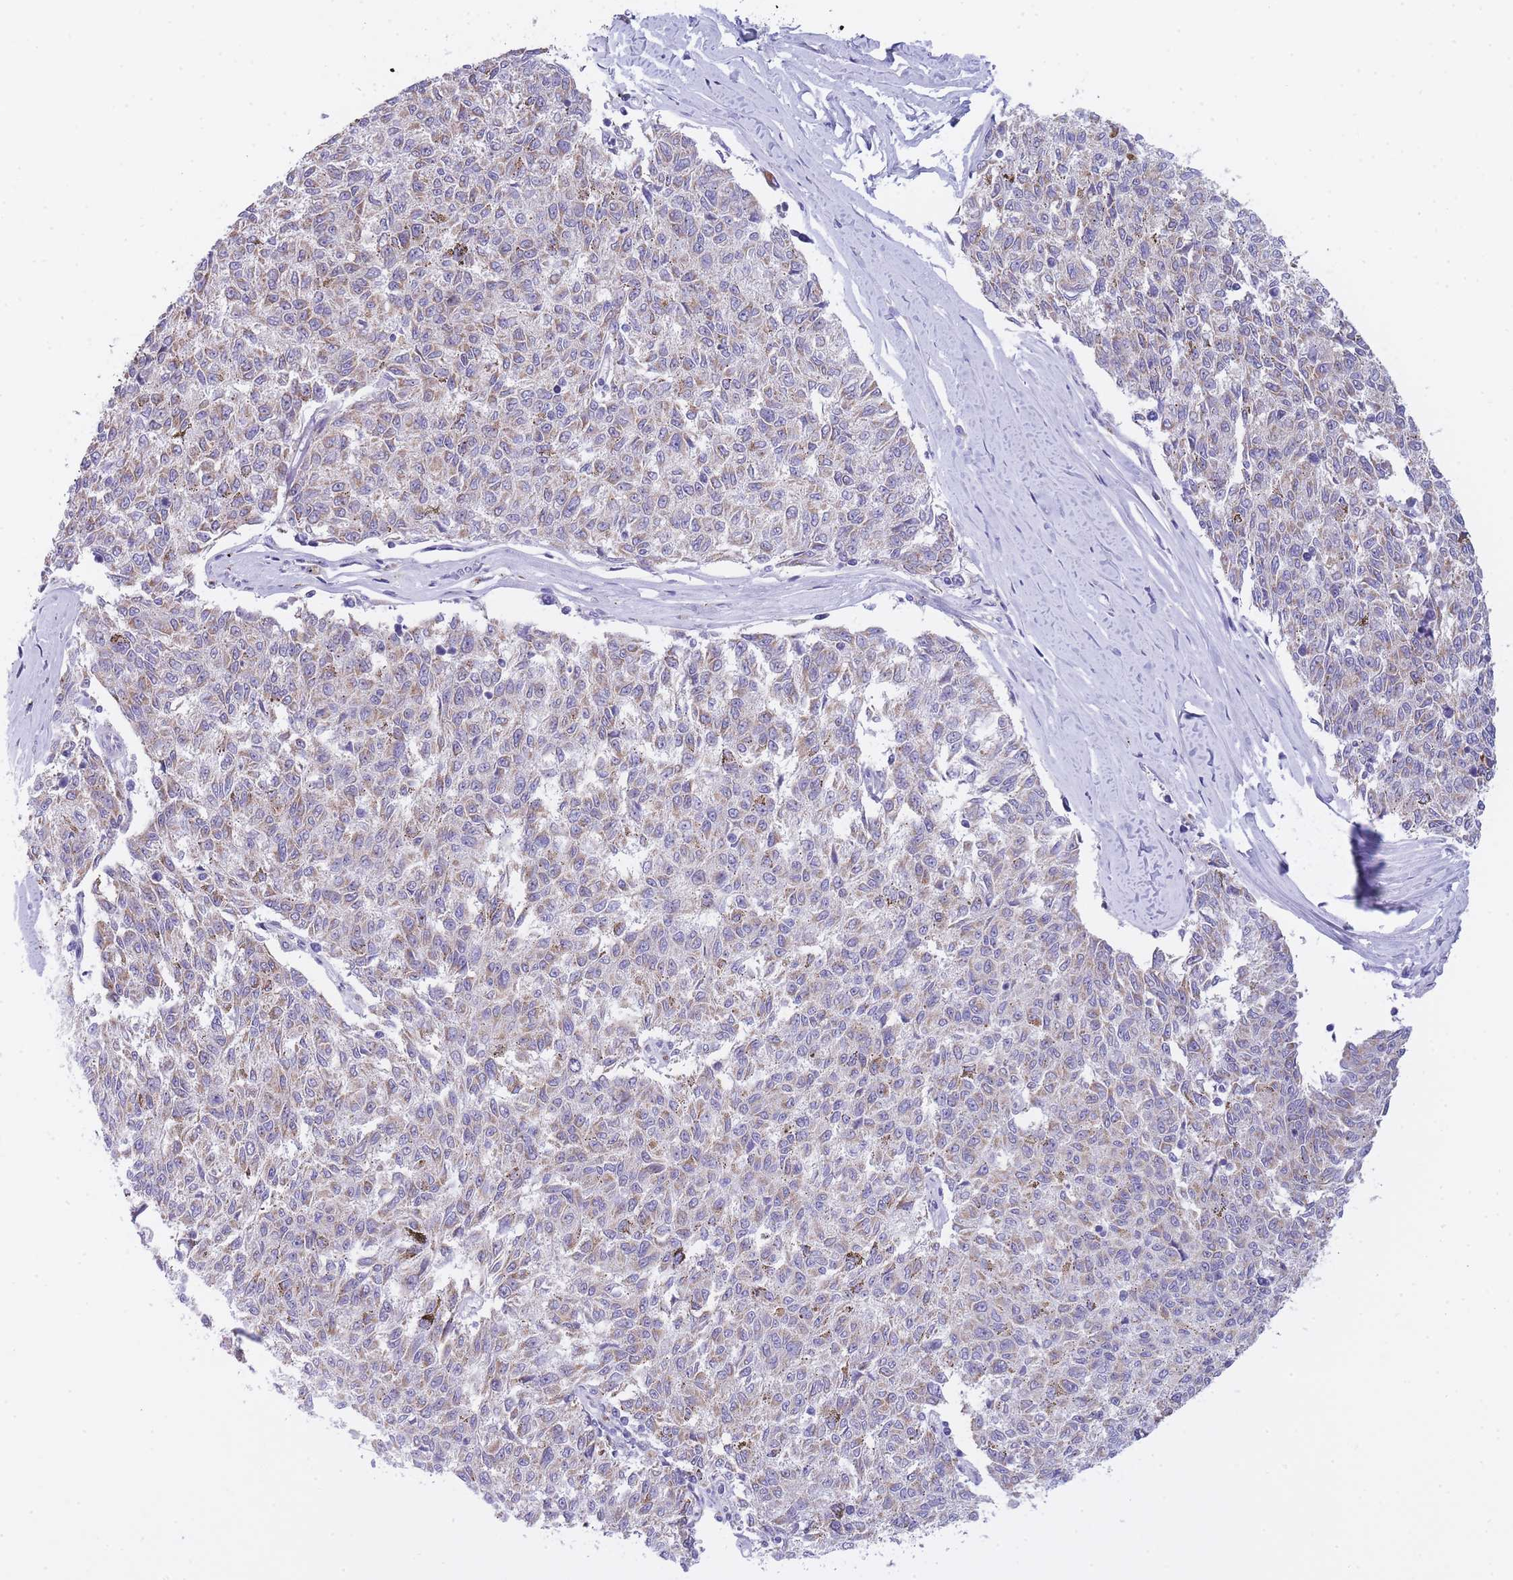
{"staining": {"intensity": "weak", "quantity": ">75%", "location": "cytoplasmic/membranous"}, "tissue": "melanoma", "cell_type": "Tumor cells", "image_type": "cancer", "snomed": [{"axis": "morphology", "description": "Malignant melanoma, NOS"}, {"axis": "topography", "description": "Skin"}], "caption": "DAB (3,3'-diaminobenzidine) immunohistochemical staining of malignant melanoma reveals weak cytoplasmic/membranous protein positivity in about >75% of tumor cells. (Brightfield microscopy of DAB IHC at high magnification).", "gene": "FRAT2", "patient": {"sex": "female", "age": 72}}